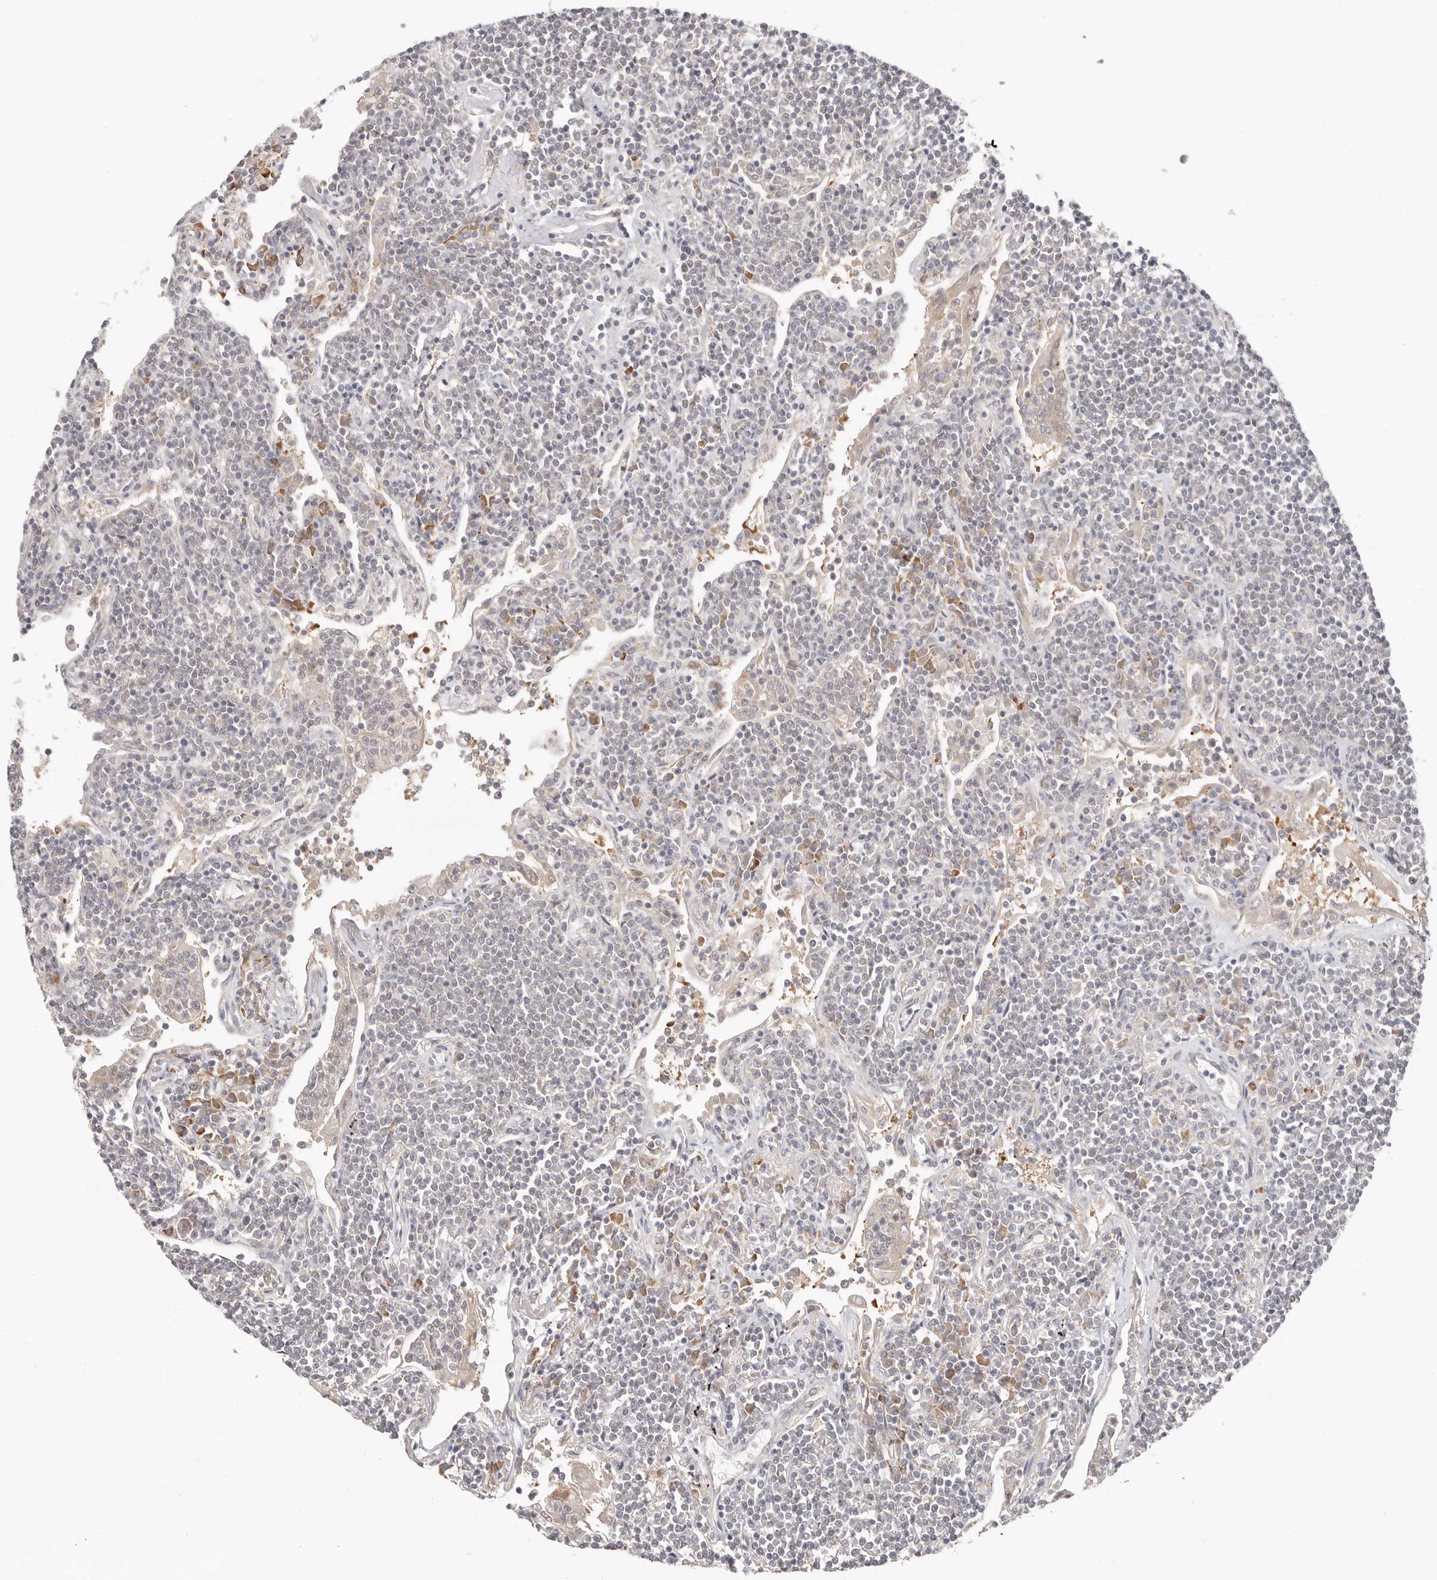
{"staining": {"intensity": "negative", "quantity": "none", "location": "none"}, "tissue": "lymphoma", "cell_type": "Tumor cells", "image_type": "cancer", "snomed": [{"axis": "morphology", "description": "Malignant lymphoma, non-Hodgkin's type, Low grade"}, {"axis": "topography", "description": "Lung"}], "caption": "Lymphoma was stained to show a protein in brown. There is no significant positivity in tumor cells.", "gene": "LARP7", "patient": {"sex": "female", "age": 71}}